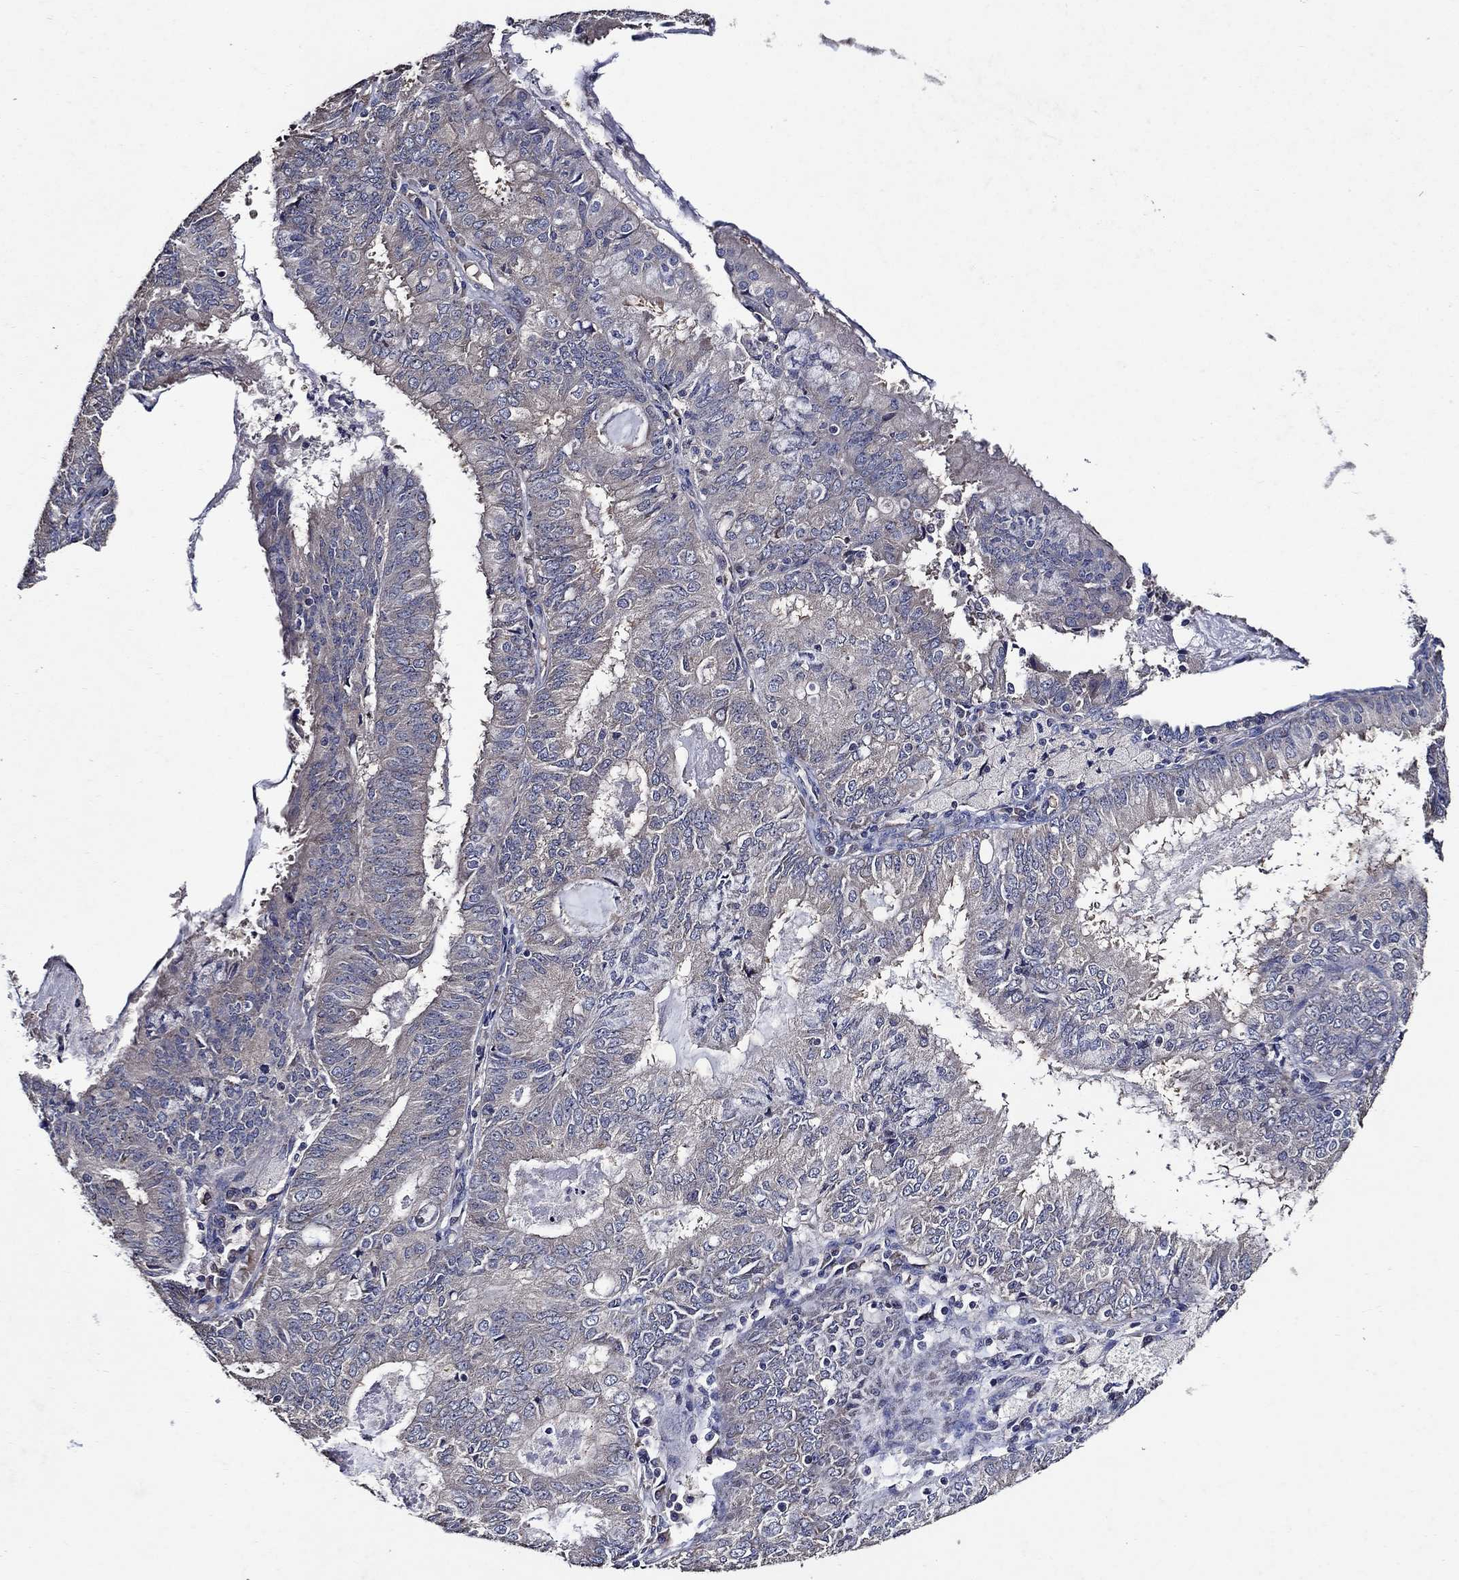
{"staining": {"intensity": "weak", "quantity": "25%-75%", "location": "cytoplasmic/membranous"}, "tissue": "endometrial cancer", "cell_type": "Tumor cells", "image_type": "cancer", "snomed": [{"axis": "morphology", "description": "Adenocarcinoma, NOS"}, {"axis": "topography", "description": "Endometrium"}], "caption": "IHC of adenocarcinoma (endometrial) shows low levels of weak cytoplasmic/membranous staining in approximately 25%-75% of tumor cells.", "gene": "HAP1", "patient": {"sex": "female", "age": 57}}